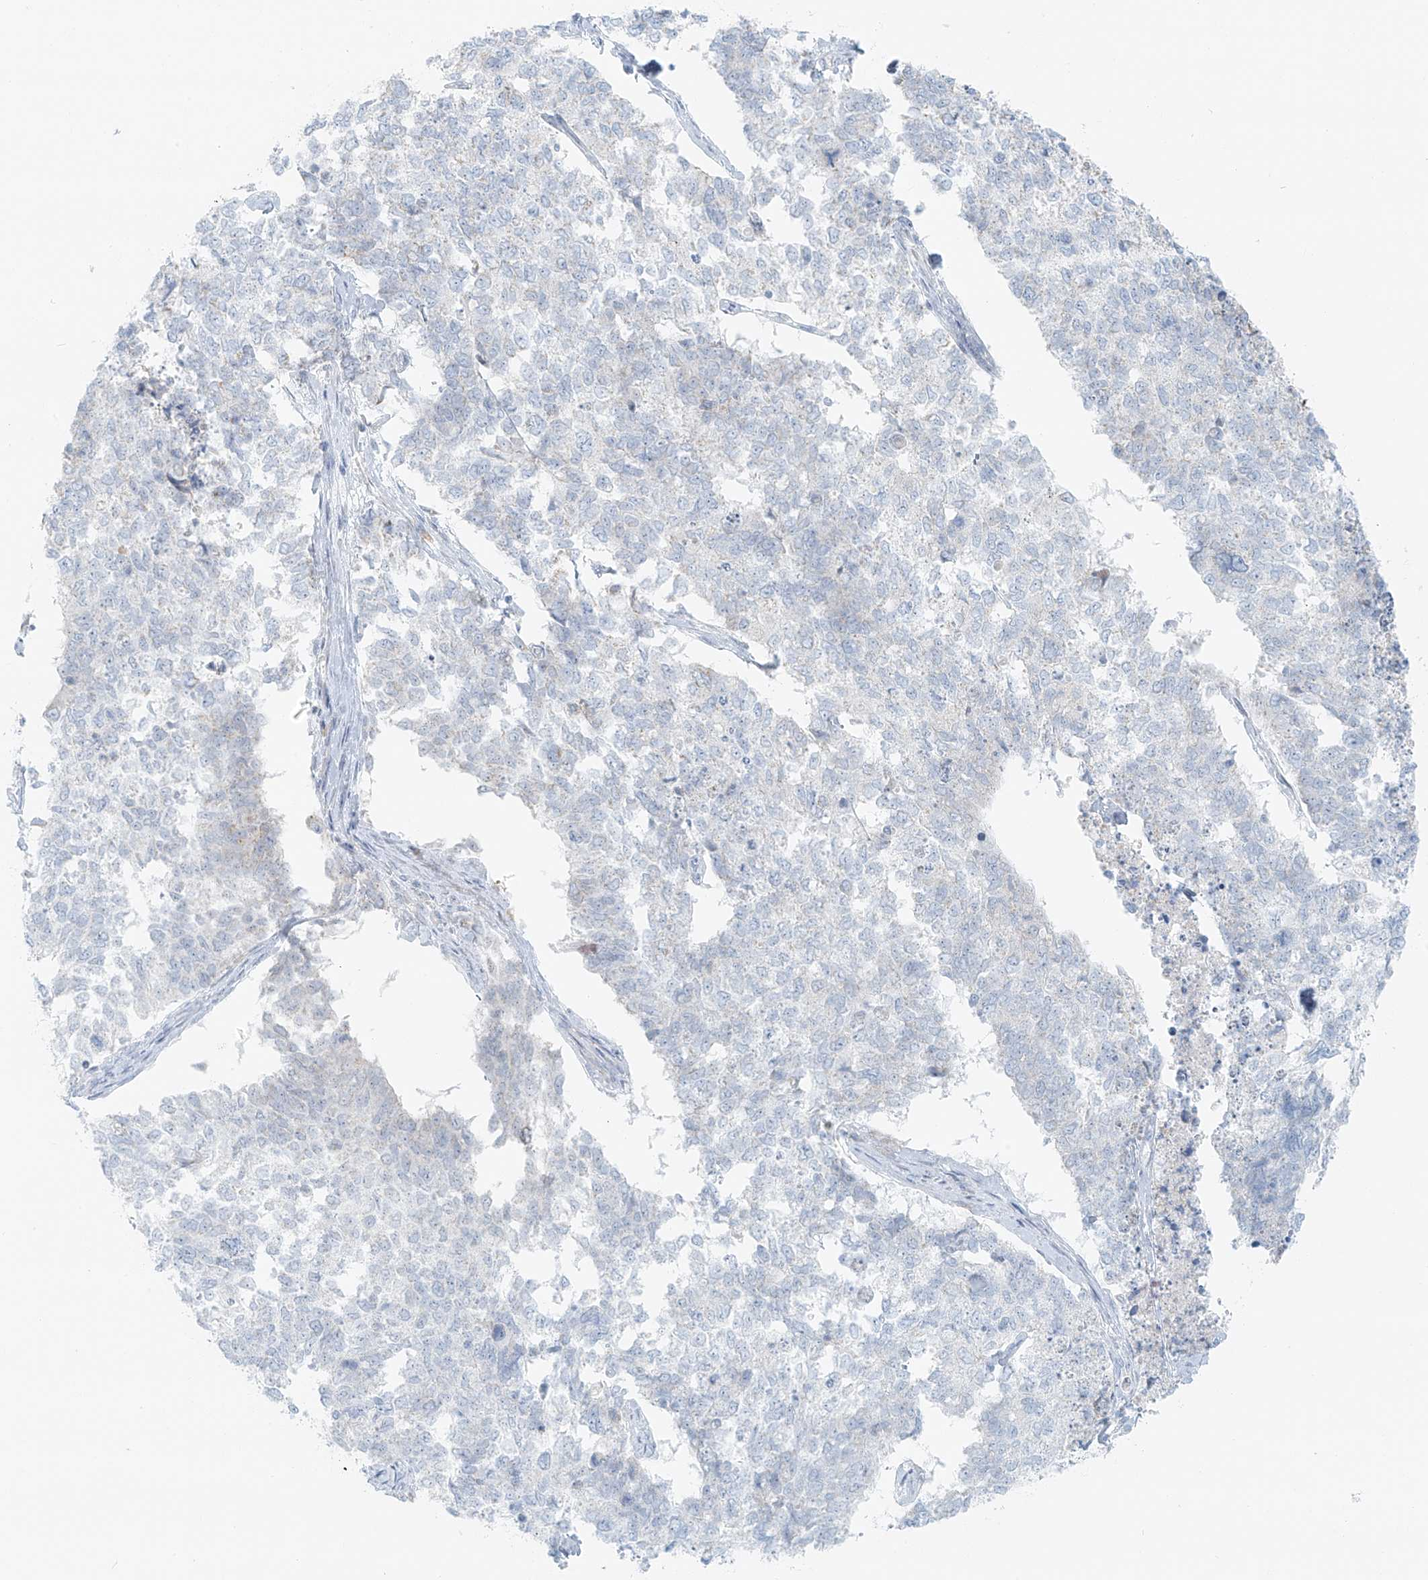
{"staining": {"intensity": "negative", "quantity": "none", "location": "none"}, "tissue": "cervical cancer", "cell_type": "Tumor cells", "image_type": "cancer", "snomed": [{"axis": "morphology", "description": "Squamous cell carcinoma, NOS"}, {"axis": "topography", "description": "Cervix"}], "caption": "Cervical cancer was stained to show a protein in brown. There is no significant staining in tumor cells. (Immunohistochemistry, brightfield microscopy, high magnification).", "gene": "UST", "patient": {"sex": "female", "age": 63}}